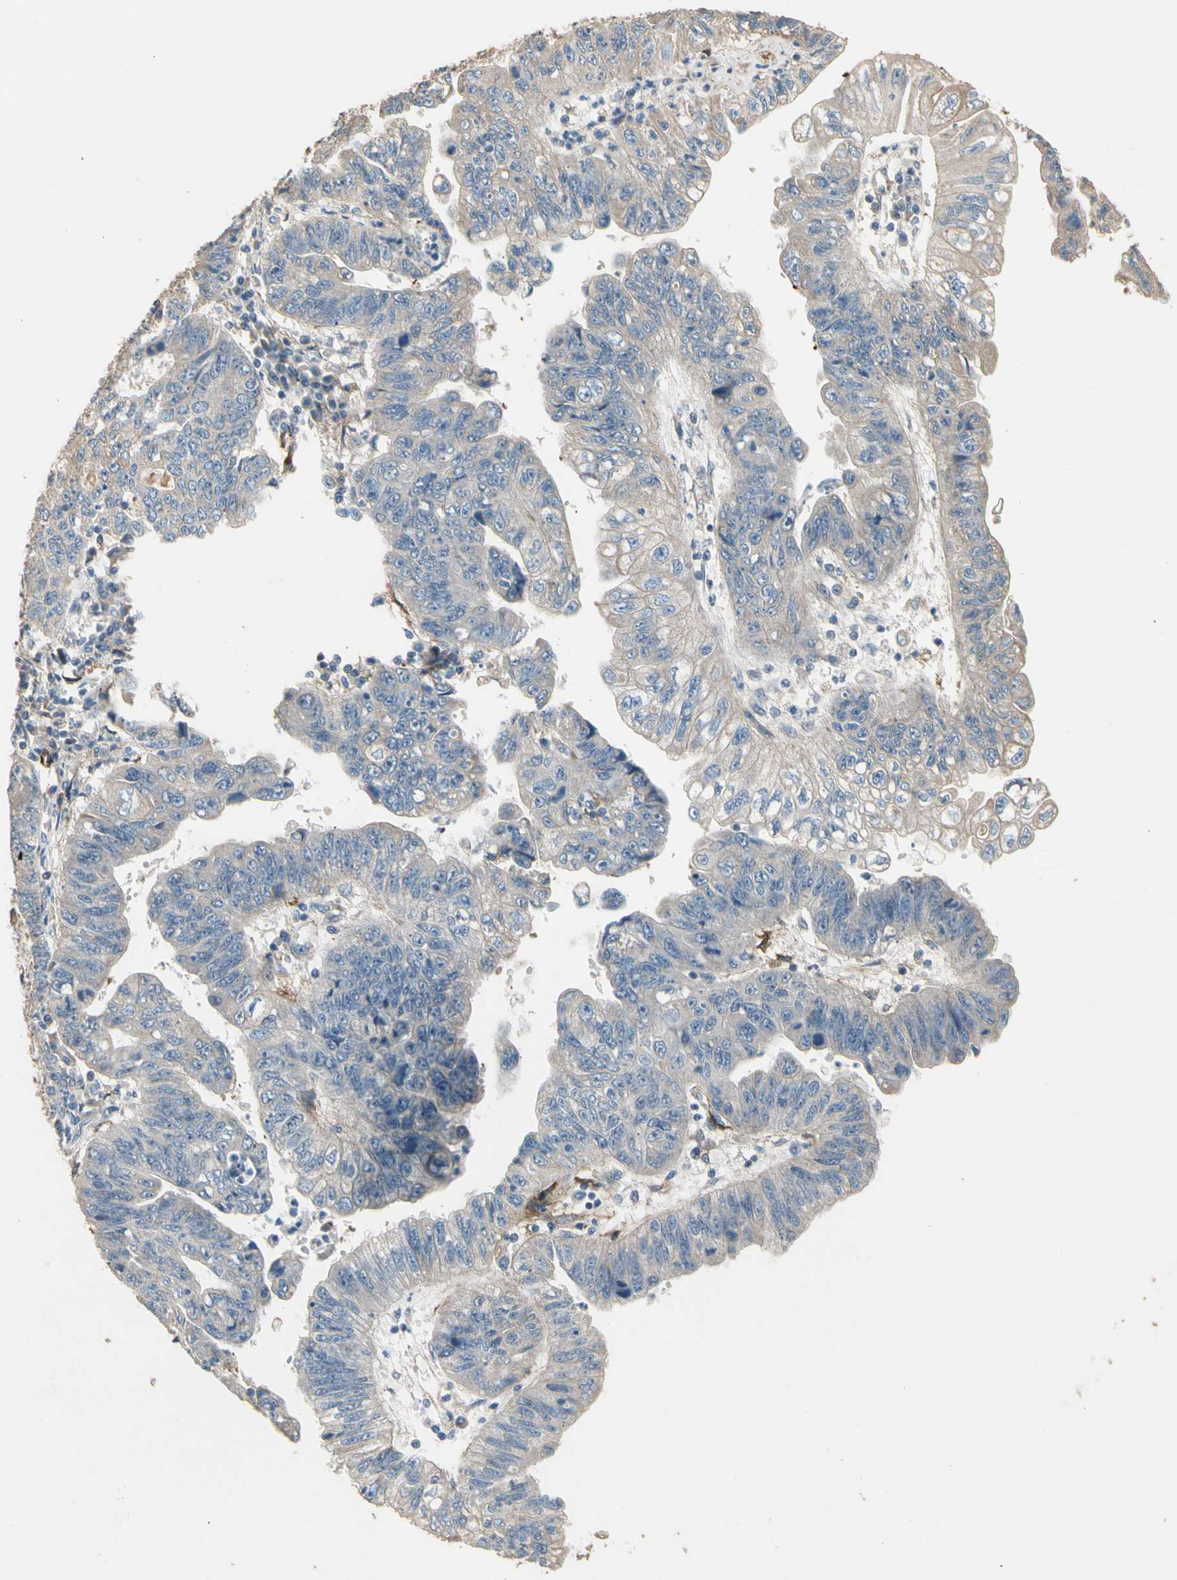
{"staining": {"intensity": "weak", "quantity": ">75%", "location": "cytoplasmic/membranous"}, "tissue": "stomach cancer", "cell_type": "Tumor cells", "image_type": "cancer", "snomed": [{"axis": "morphology", "description": "Adenocarcinoma, NOS"}, {"axis": "topography", "description": "Stomach"}], "caption": "Immunohistochemistry (IHC) of human stomach cancer shows low levels of weak cytoplasmic/membranous staining in approximately >75% of tumor cells.", "gene": "SUSD2", "patient": {"sex": "male", "age": 59}}